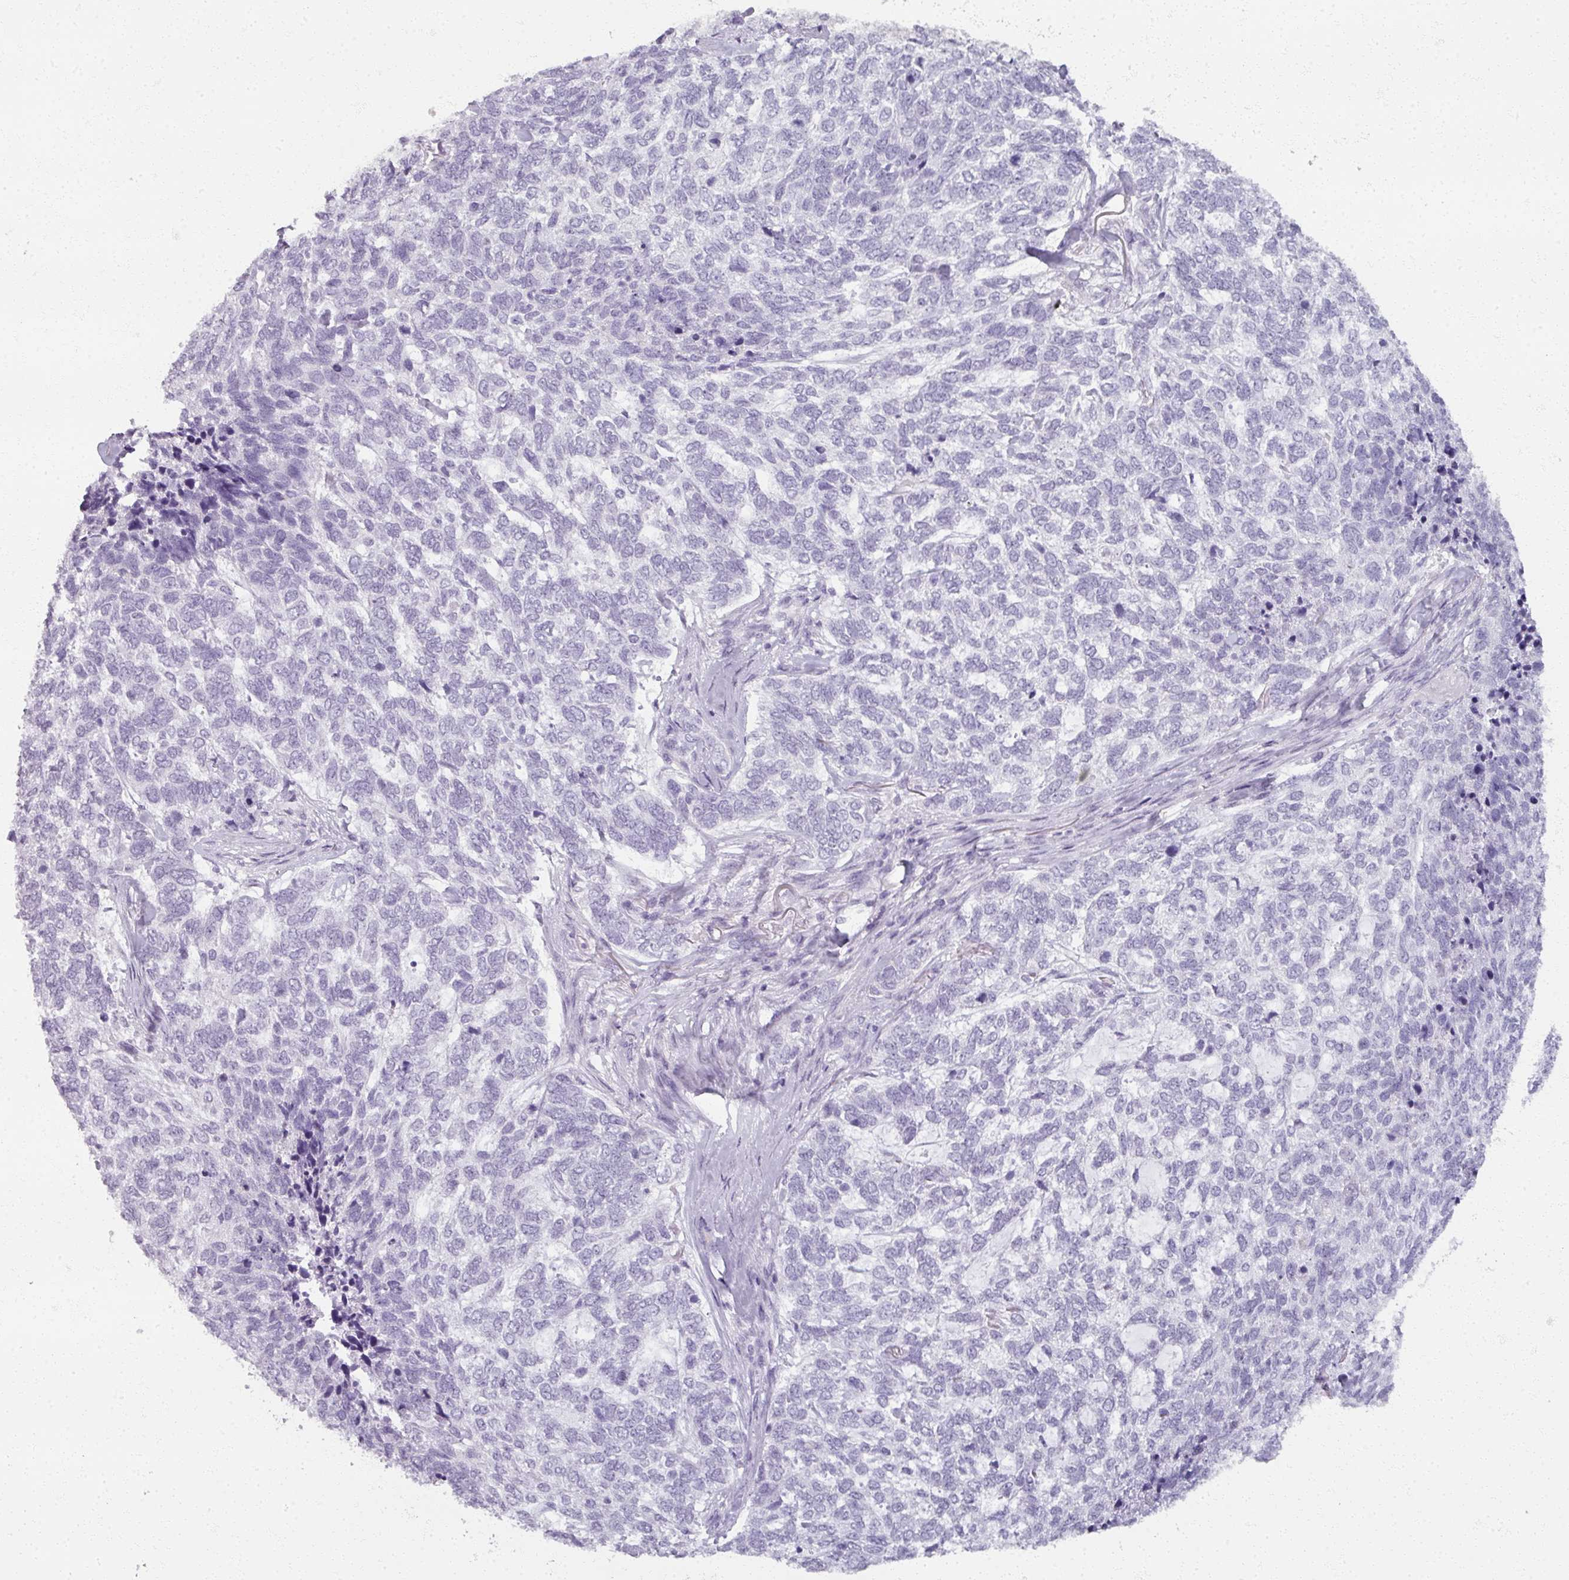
{"staining": {"intensity": "negative", "quantity": "none", "location": "none"}, "tissue": "skin cancer", "cell_type": "Tumor cells", "image_type": "cancer", "snomed": [{"axis": "morphology", "description": "Basal cell carcinoma"}, {"axis": "topography", "description": "Skin"}], "caption": "Protein analysis of skin cancer (basal cell carcinoma) shows no significant positivity in tumor cells. (DAB (3,3'-diaminobenzidine) immunohistochemistry with hematoxylin counter stain).", "gene": "RFPL2", "patient": {"sex": "female", "age": 65}}